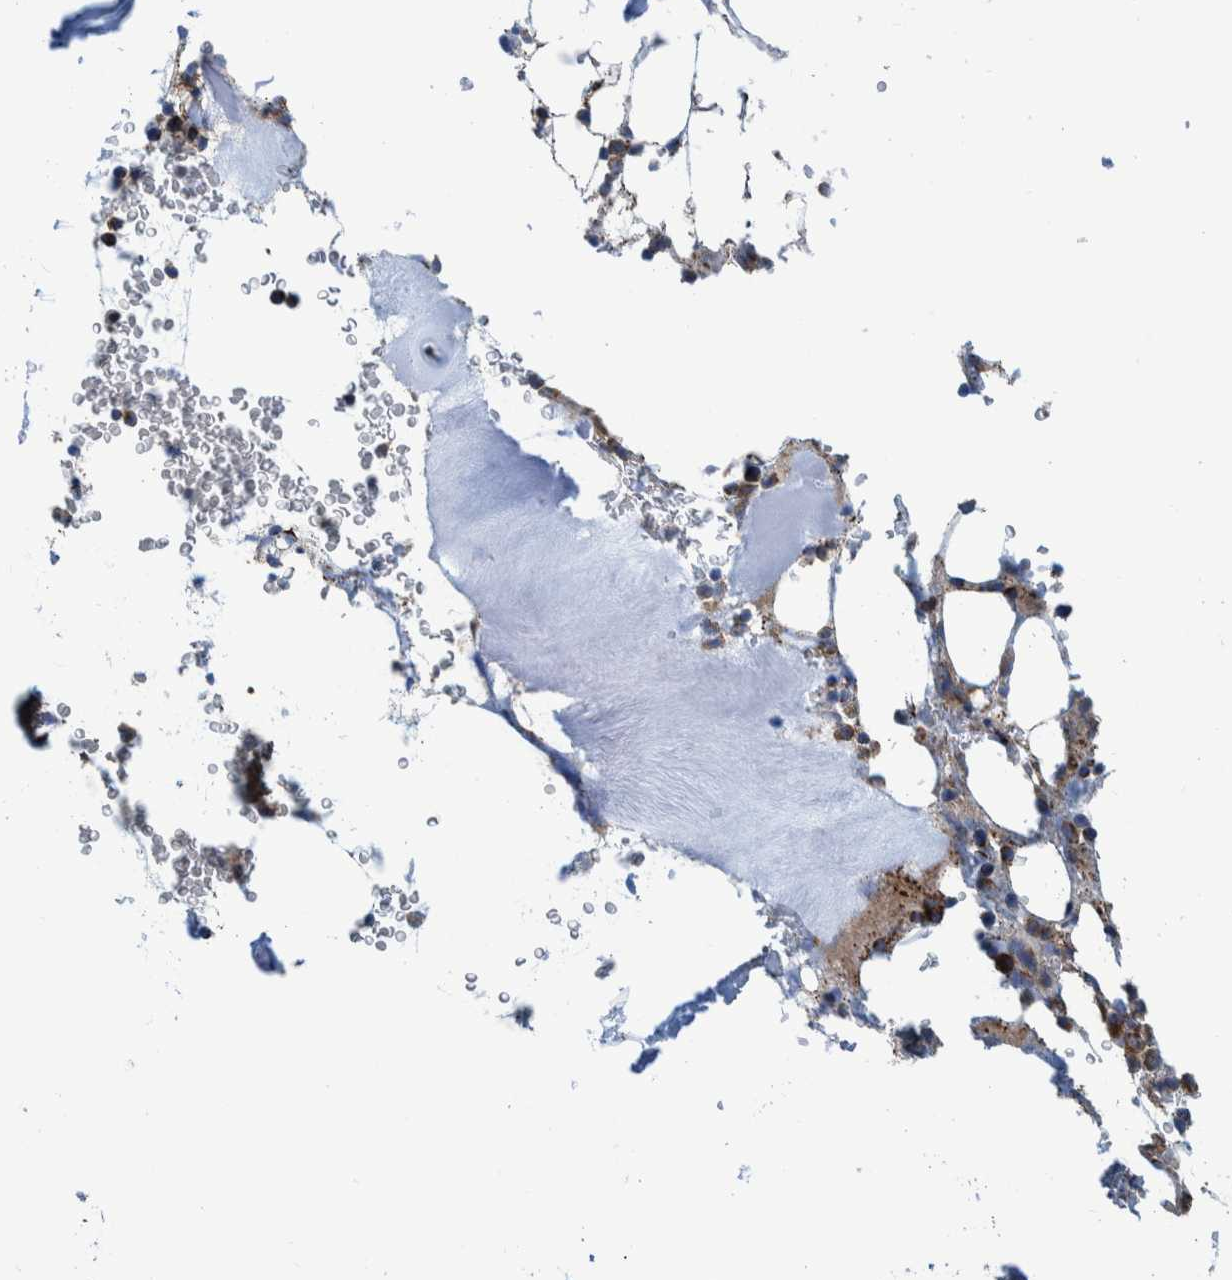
{"staining": {"intensity": "strong", "quantity": "25%-75%", "location": "cytoplasmic/membranous"}, "tissue": "bone marrow", "cell_type": "Hematopoietic cells", "image_type": "normal", "snomed": [{"axis": "morphology", "description": "Normal tissue, NOS"}, {"axis": "topography", "description": "Bone marrow"}], "caption": "Unremarkable bone marrow shows strong cytoplasmic/membranous positivity in about 25%-75% of hematopoietic cells, visualized by immunohistochemistry. The staining is performed using DAB (3,3'-diaminobenzidine) brown chromogen to label protein expression. The nuclei are counter-stained blue using hematoxylin.", "gene": "BZW2", "patient": {"sex": "female", "age": 81}}